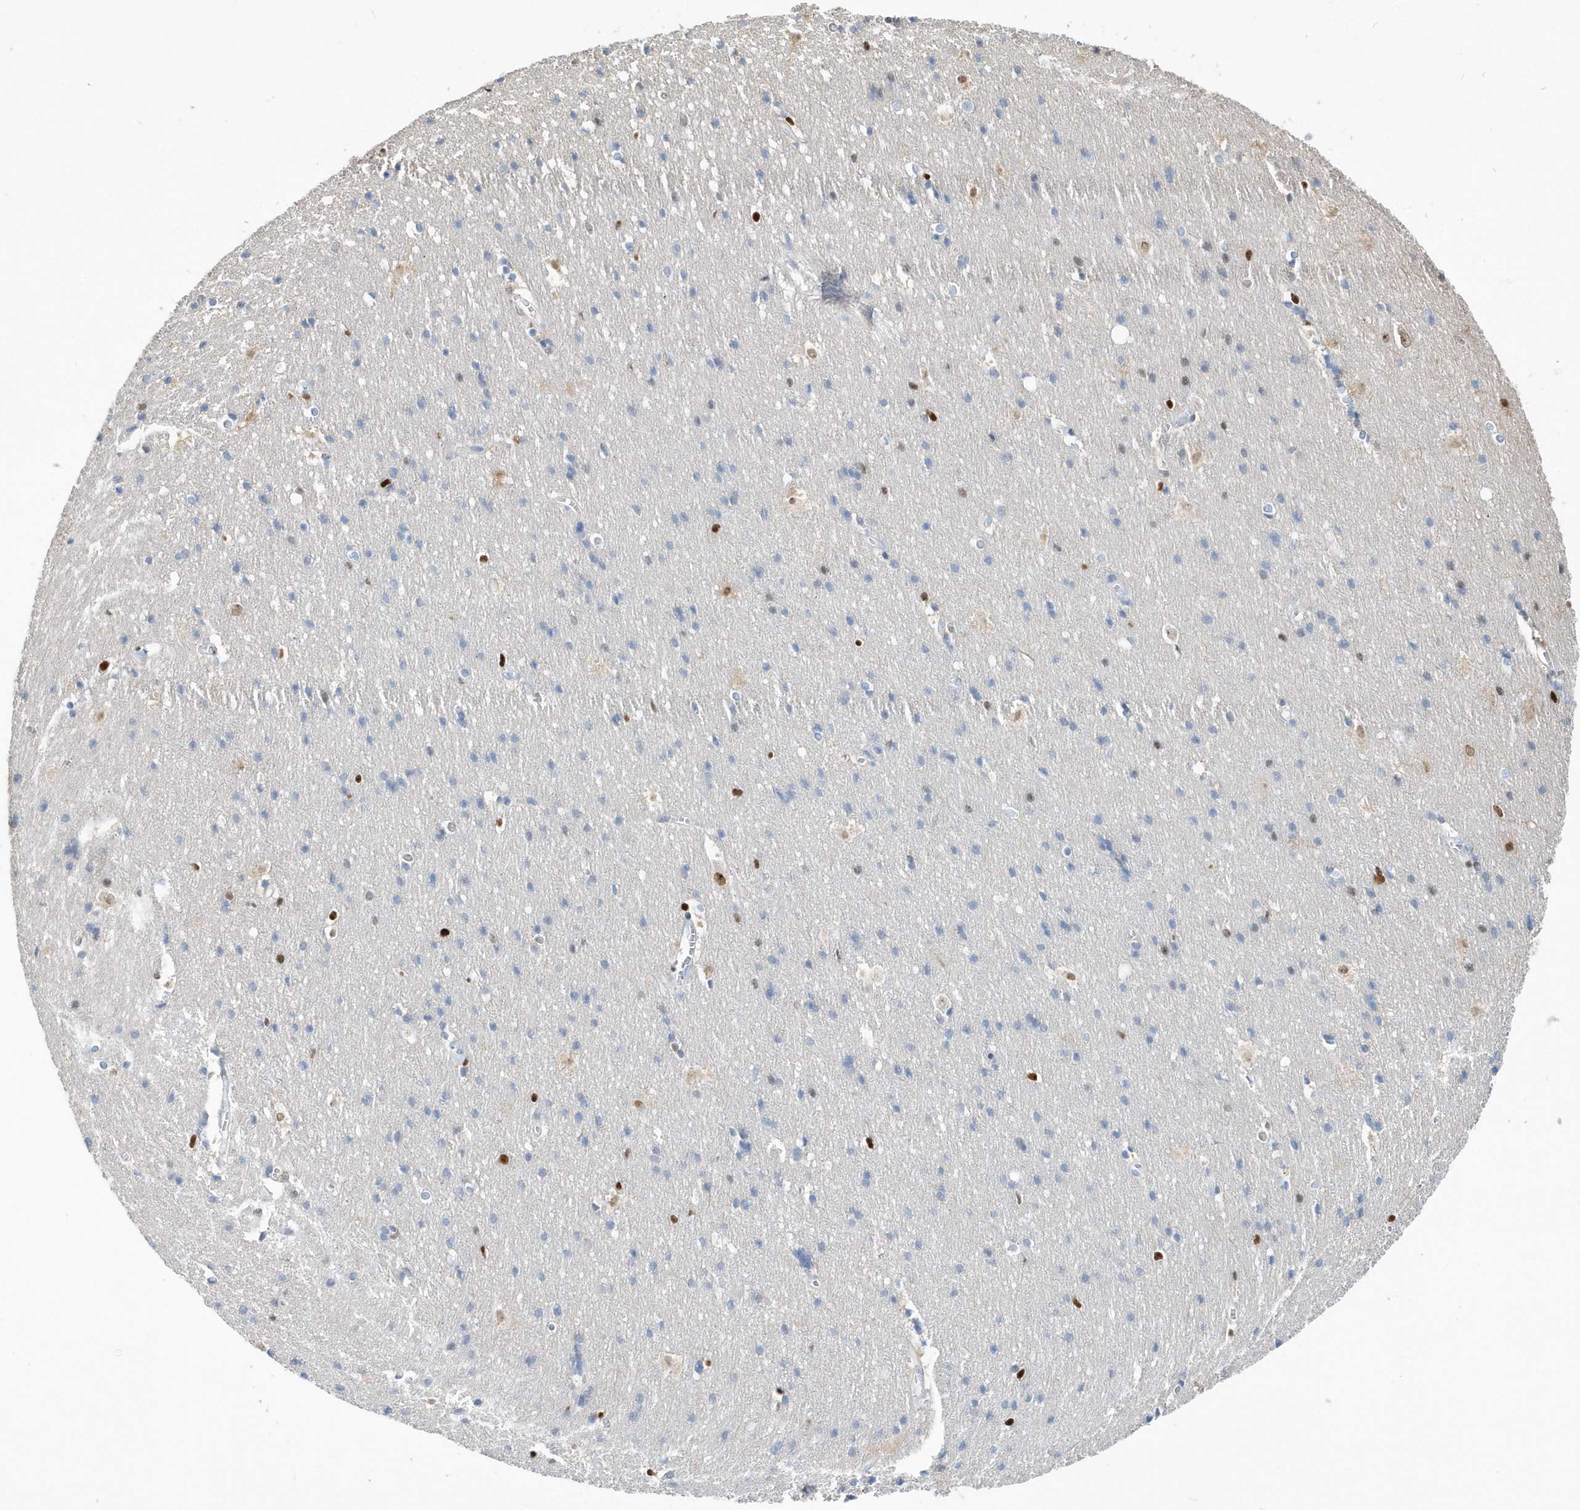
{"staining": {"intensity": "negative", "quantity": "none", "location": "none"}, "tissue": "cerebral cortex", "cell_type": "Endothelial cells", "image_type": "normal", "snomed": [{"axis": "morphology", "description": "Normal tissue, NOS"}, {"axis": "topography", "description": "Cerebral cortex"}], "caption": "There is no significant positivity in endothelial cells of cerebral cortex. Brightfield microscopy of immunohistochemistry (IHC) stained with DAB (brown) and hematoxylin (blue), captured at high magnification.", "gene": "MACROH2A2", "patient": {"sex": "male", "age": 54}}